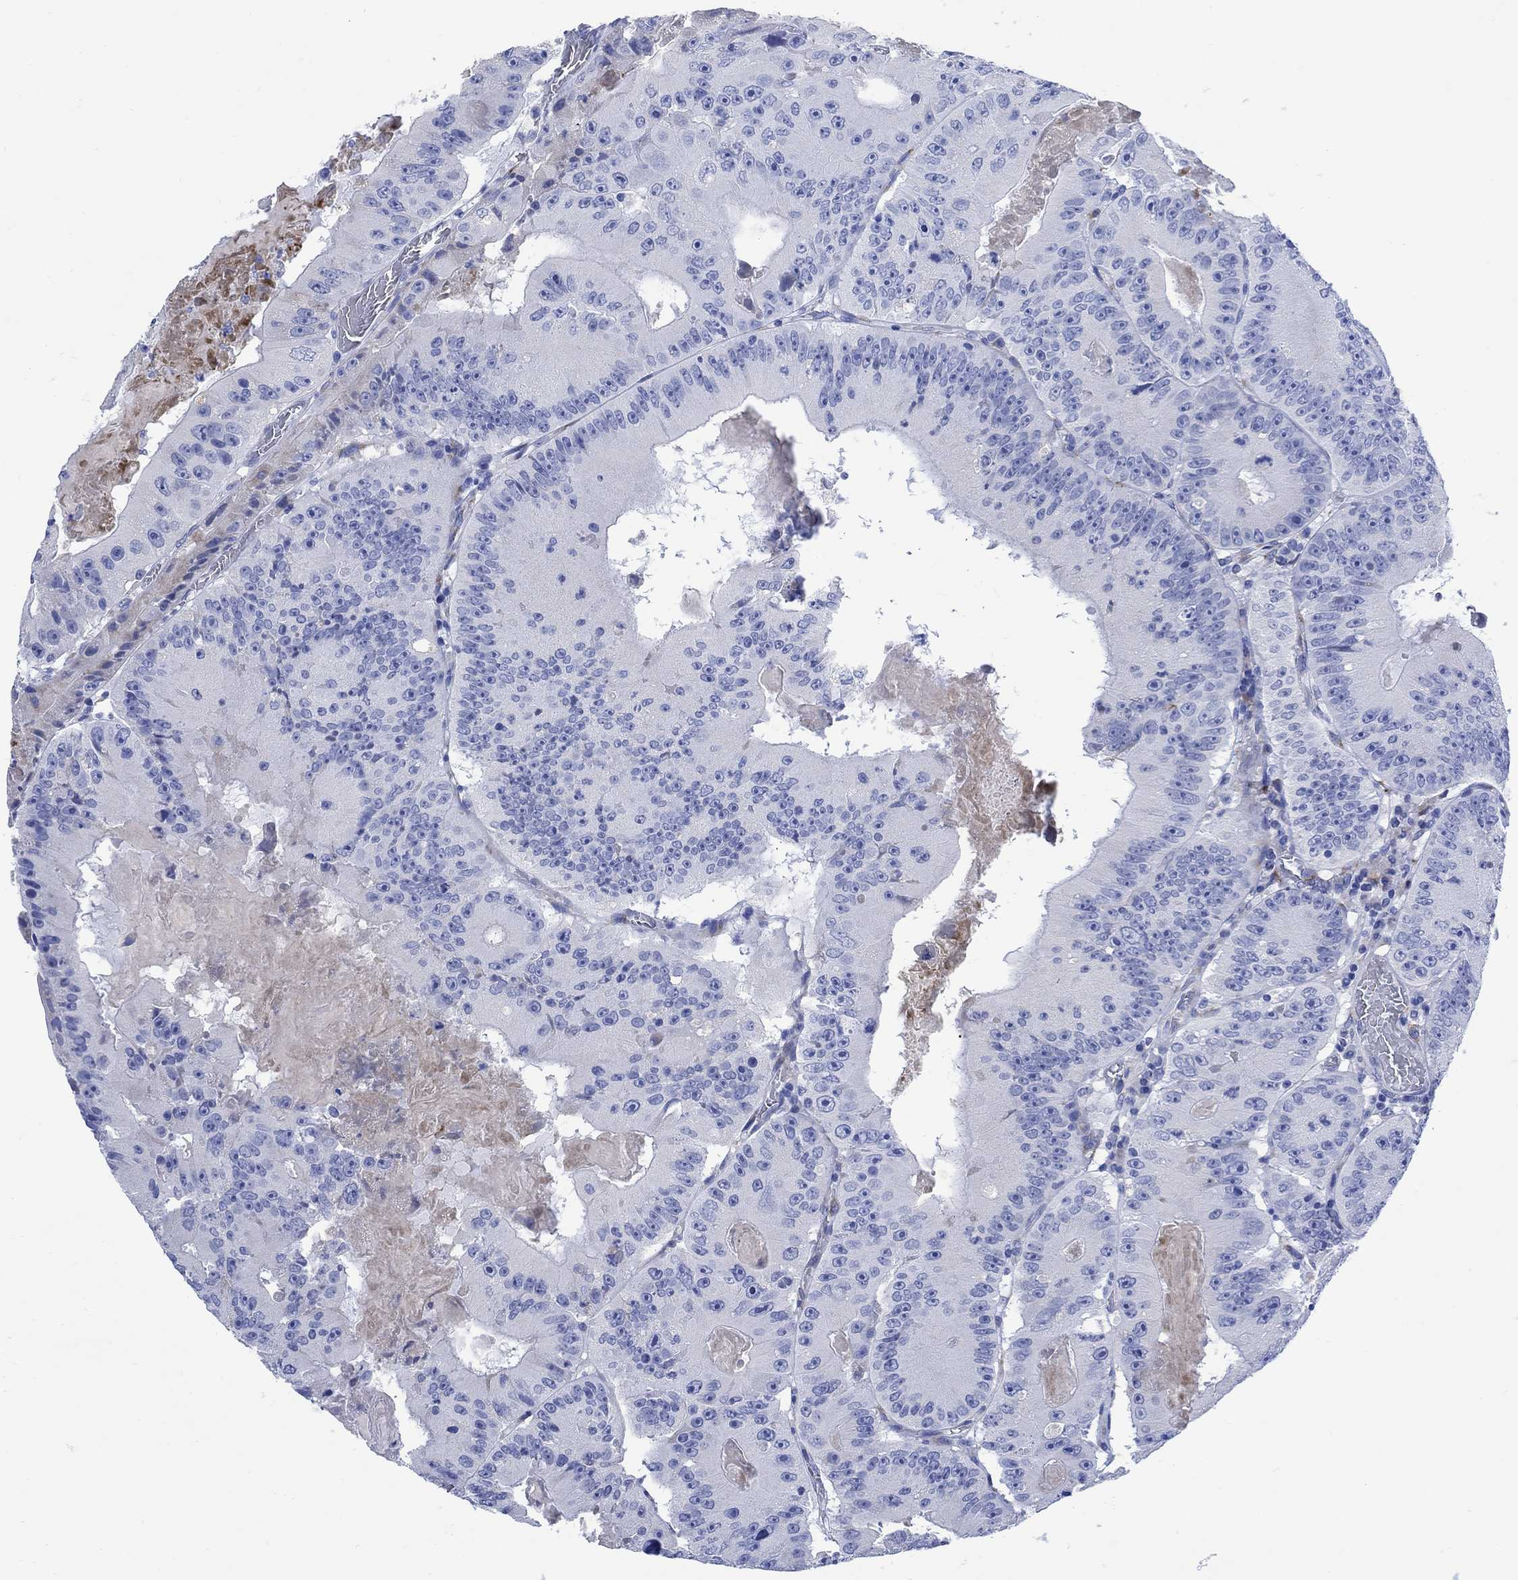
{"staining": {"intensity": "negative", "quantity": "none", "location": "none"}, "tissue": "colorectal cancer", "cell_type": "Tumor cells", "image_type": "cancer", "snomed": [{"axis": "morphology", "description": "Adenocarcinoma, NOS"}, {"axis": "topography", "description": "Colon"}], "caption": "Tumor cells show no significant staining in adenocarcinoma (colorectal).", "gene": "MYL1", "patient": {"sex": "female", "age": 86}}